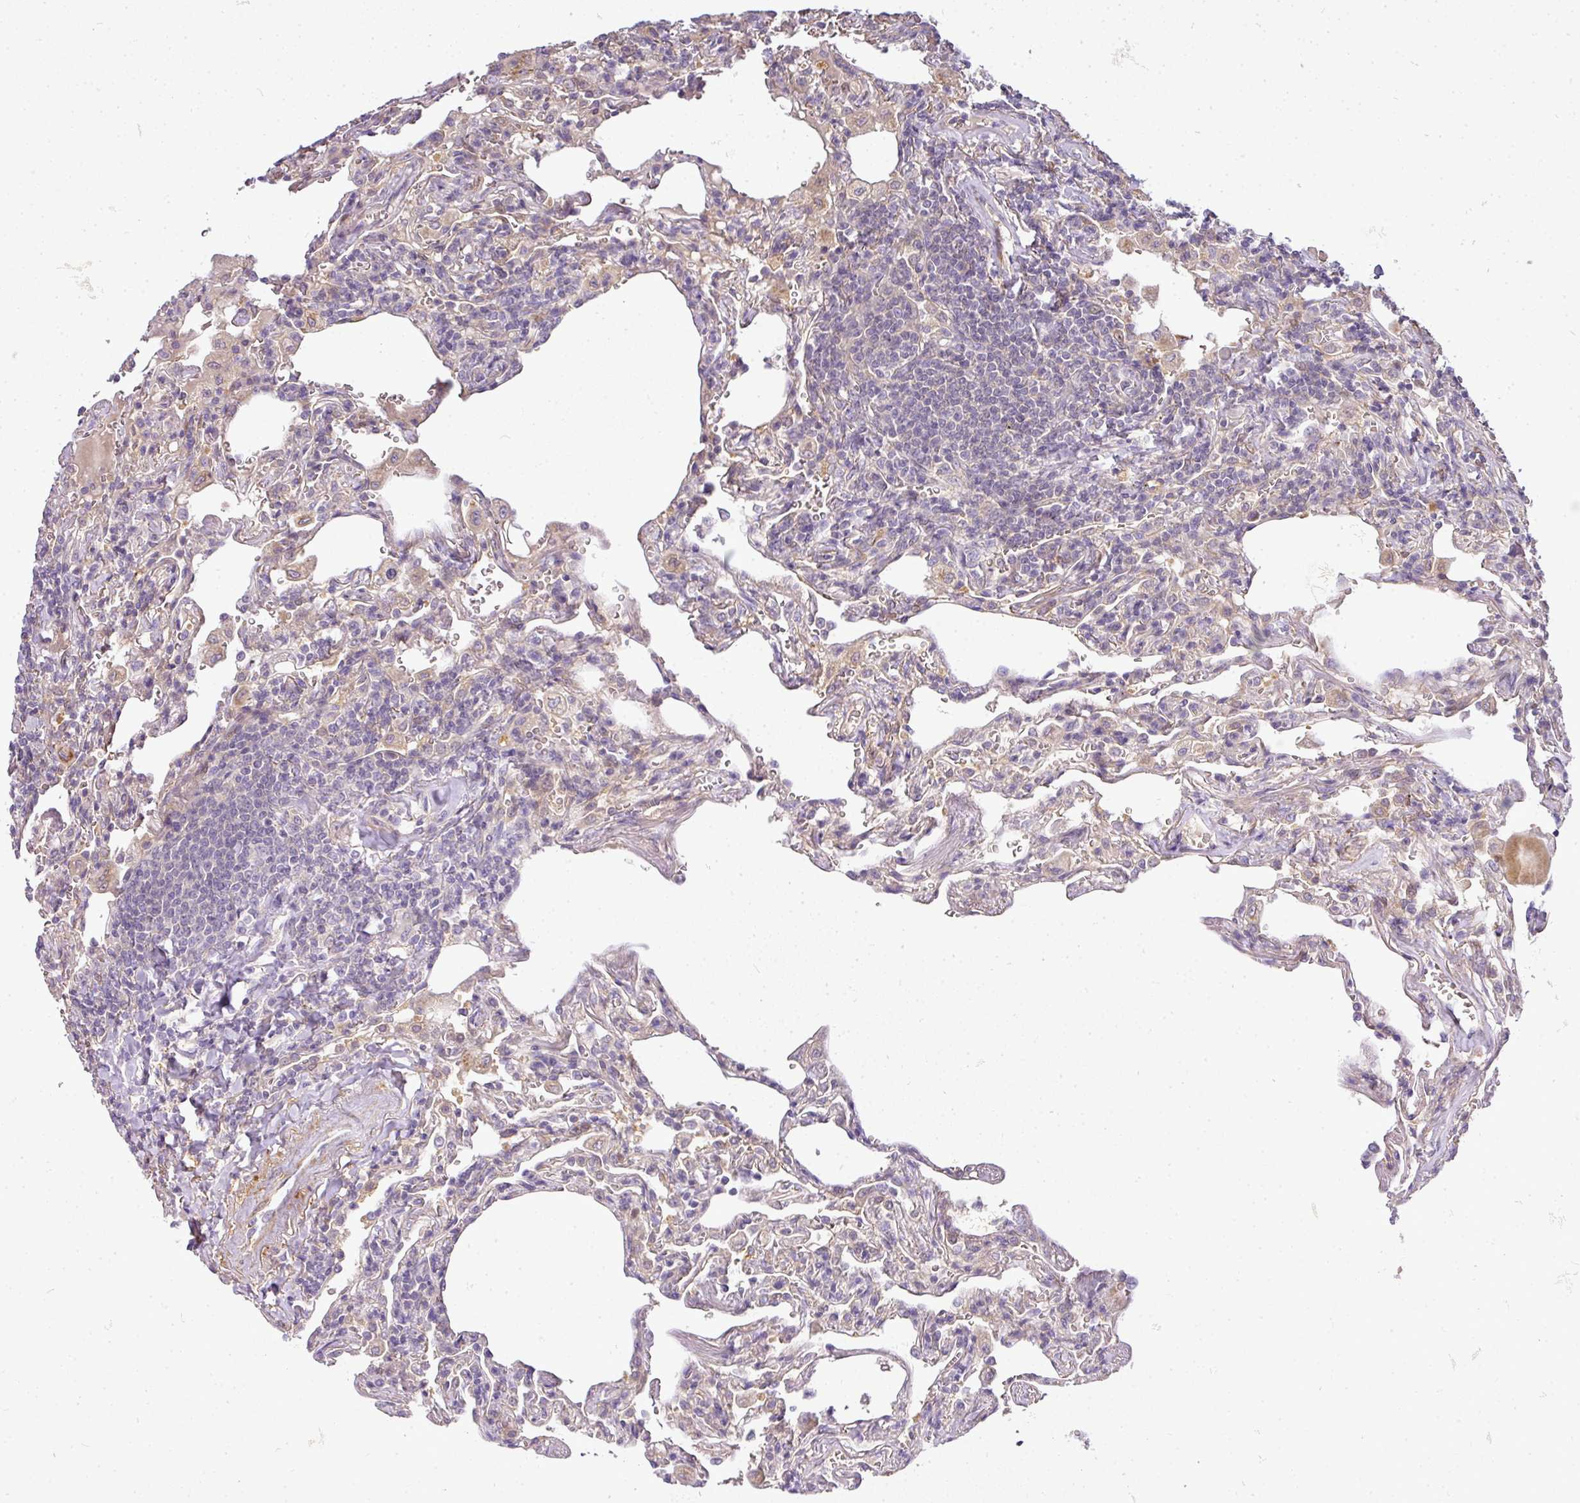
{"staining": {"intensity": "negative", "quantity": "none", "location": "none"}, "tissue": "lymphoma", "cell_type": "Tumor cells", "image_type": "cancer", "snomed": [{"axis": "morphology", "description": "Malignant lymphoma, non-Hodgkin's type, Low grade"}, {"axis": "topography", "description": "Lung"}], "caption": "IHC of human malignant lymphoma, non-Hodgkin's type (low-grade) exhibits no expression in tumor cells.", "gene": "ADH5", "patient": {"sex": "female", "age": 71}}